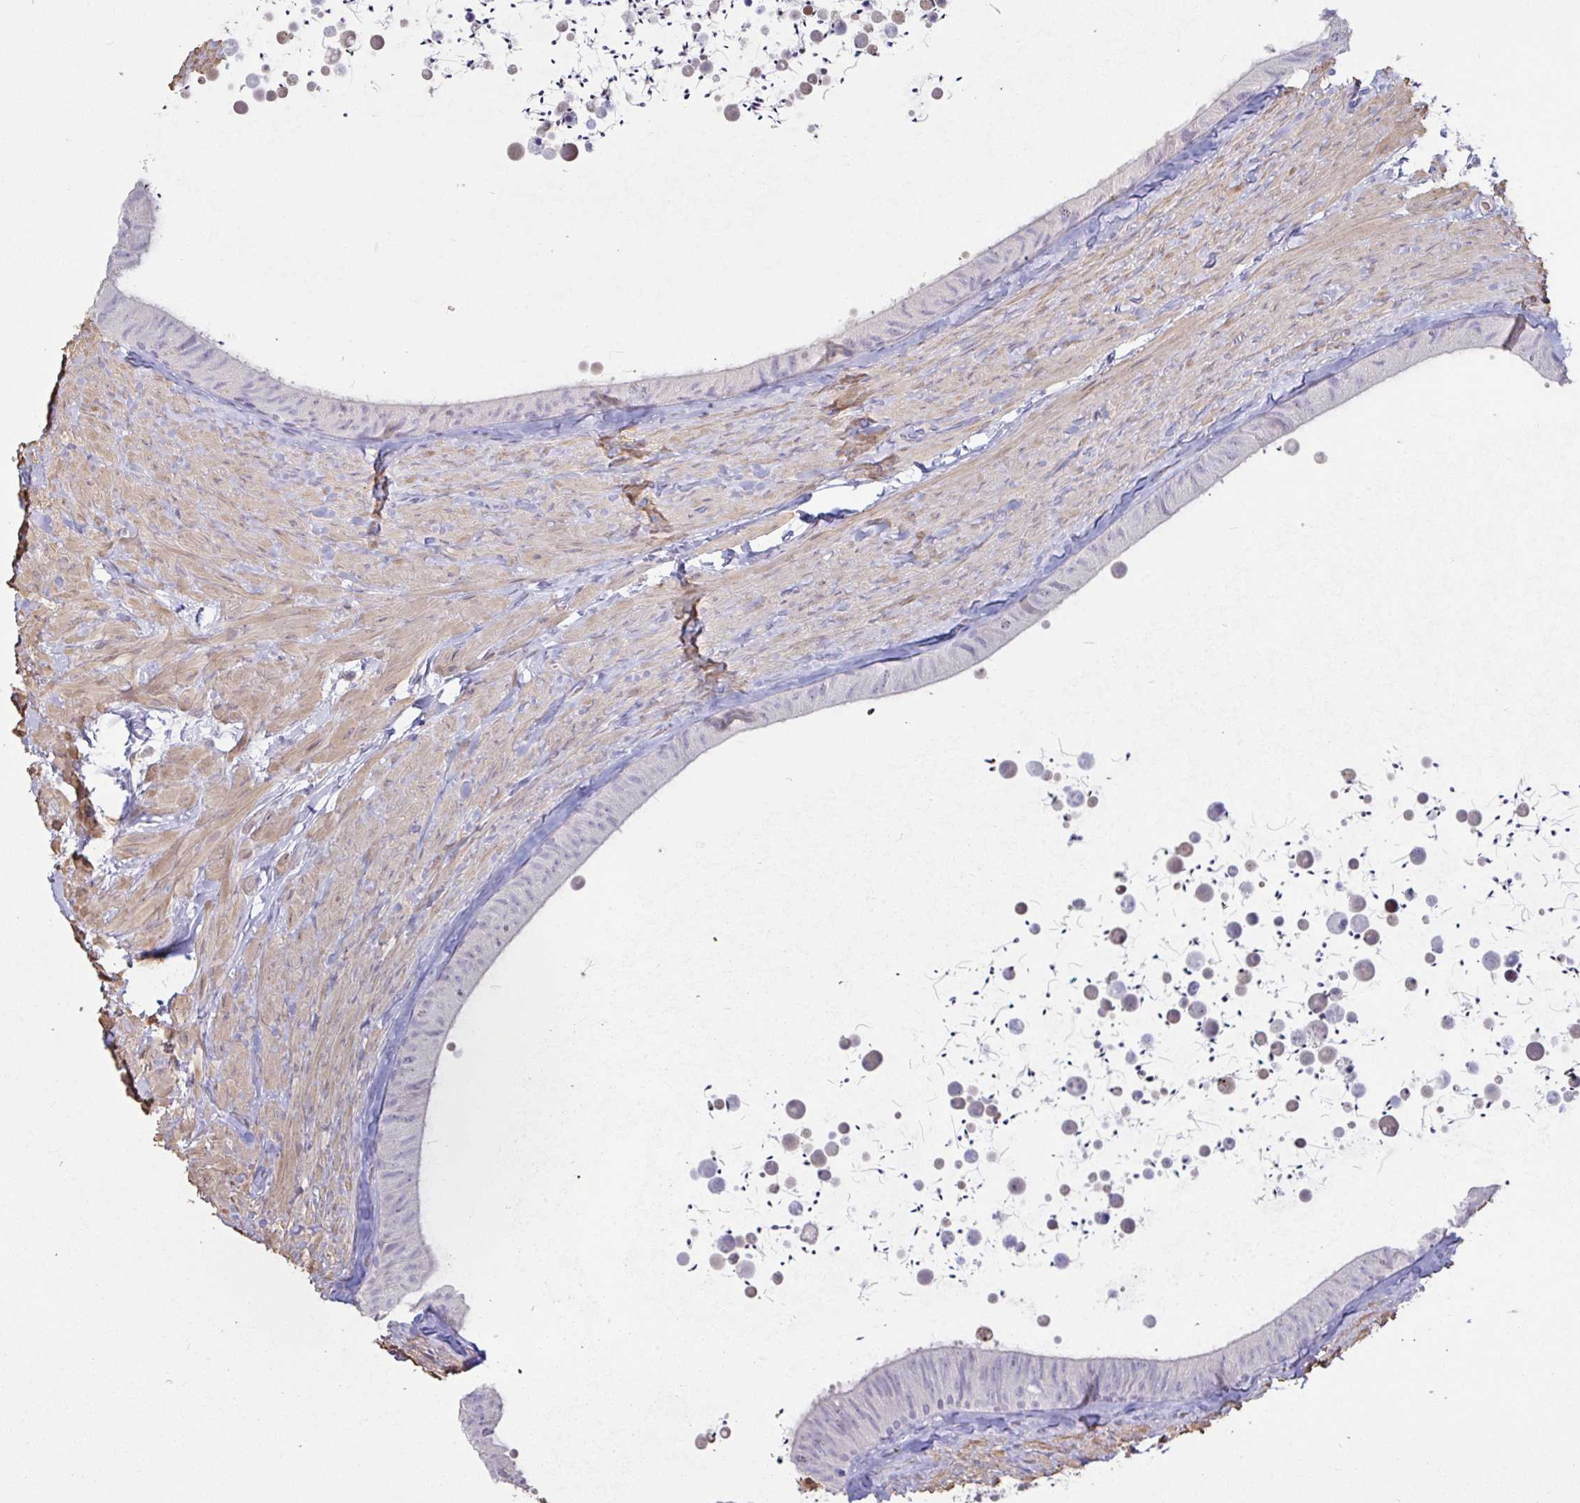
{"staining": {"intensity": "negative", "quantity": "none", "location": "none"}, "tissue": "epididymis", "cell_type": "Glandular cells", "image_type": "normal", "snomed": [{"axis": "morphology", "description": "Normal tissue, NOS"}, {"axis": "topography", "description": "Epididymis, spermatic cord, NOS"}, {"axis": "topography", "description": "Epididymis"}], "caption": "Photomicrograph shows no significant protein expression in glandular cells of unremarkable epididymis.", "gene": "PYGM", "patient": {"sex": "male", "age": 31}}